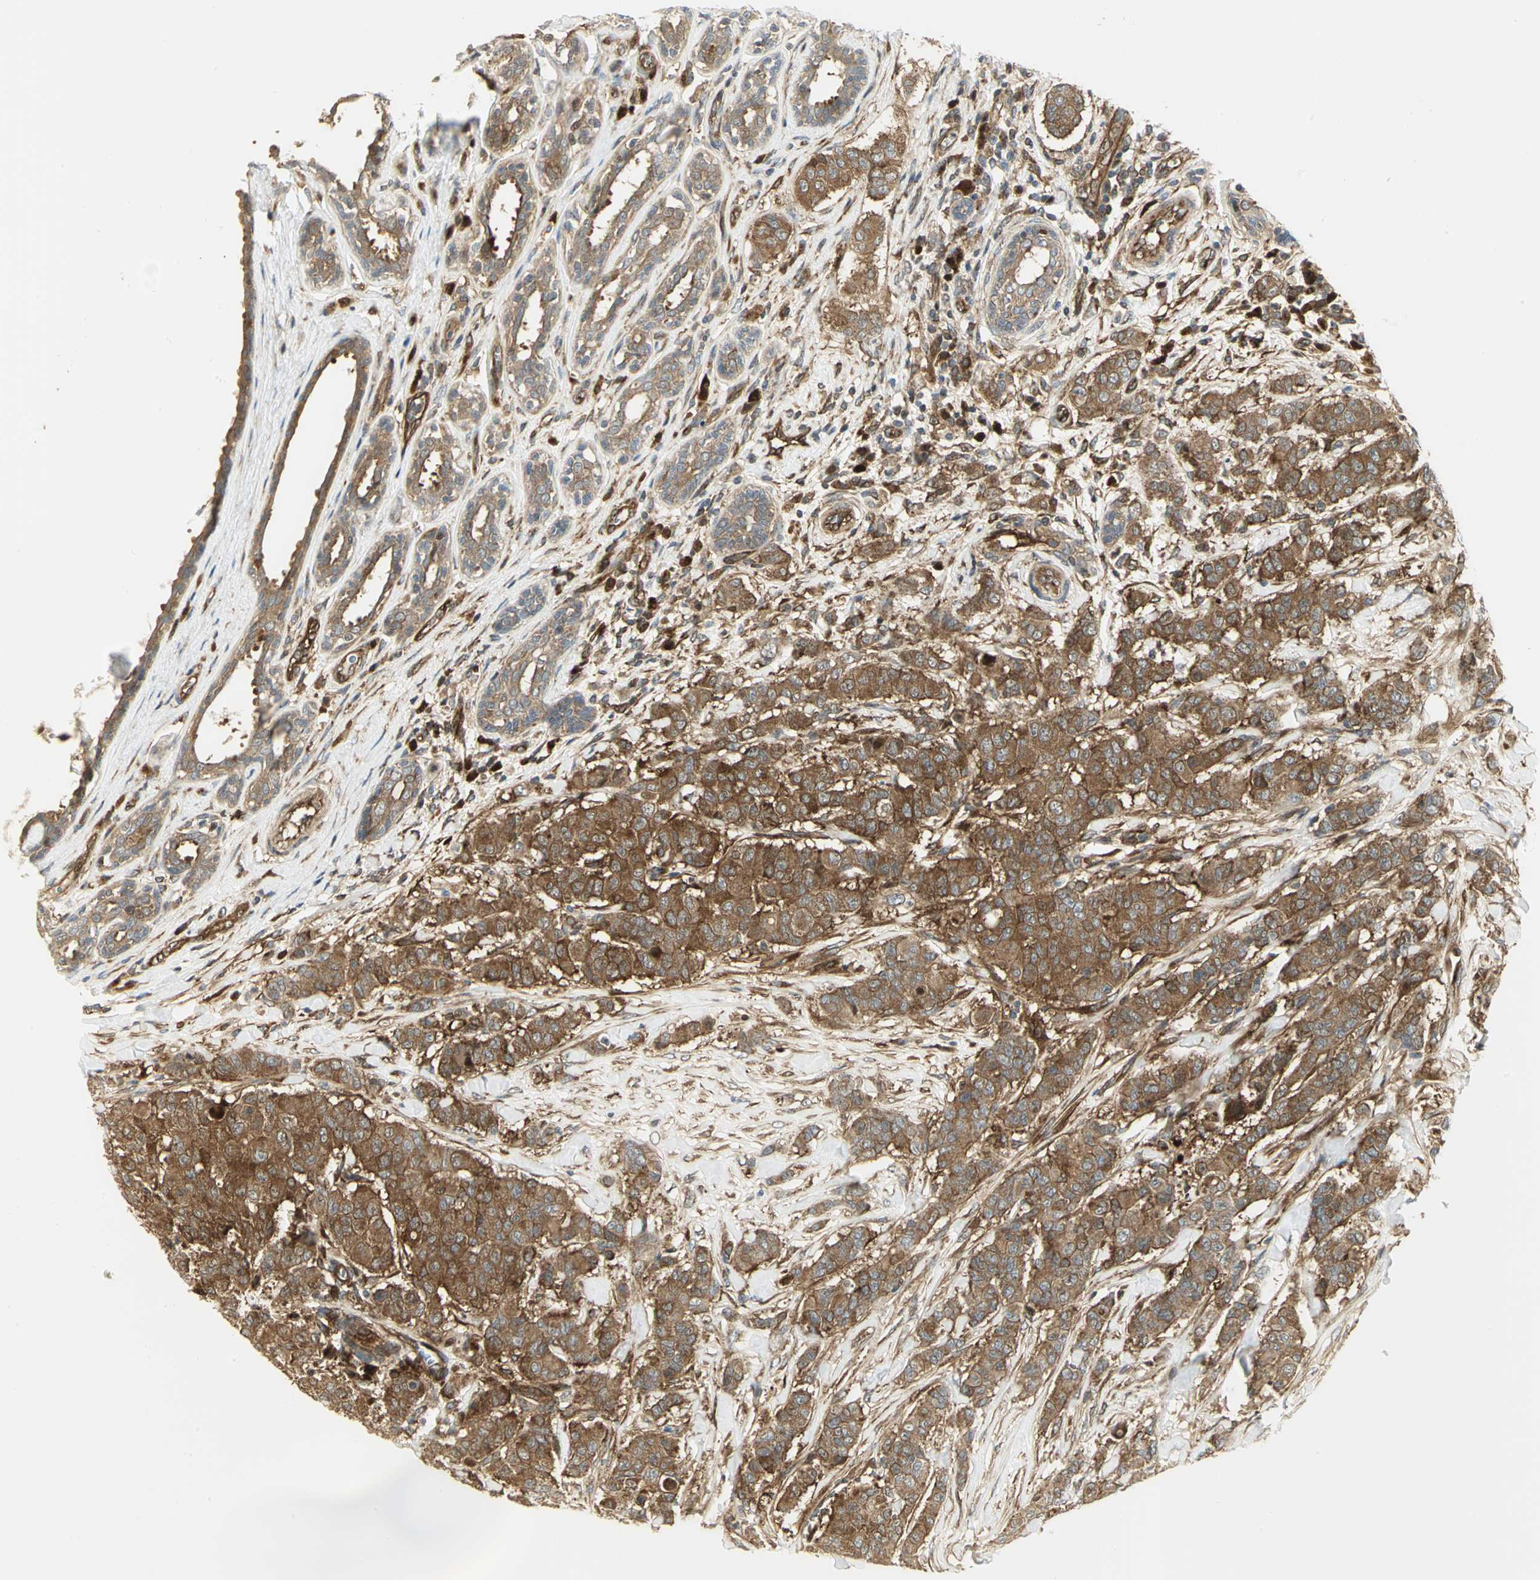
{"staining": {"intensity": "moderate", "quantity": ">75%", "location": "cytoplasmic/membranous"}, "tissue": "breast cancer", "cell_type": "Tumor cells", "image_type": "cancer", "snomed": [{"axis": "morphology", "description": "Duct carcinoma"}, {"axis": "topography", "description": "Breast"}], "caption": "High-power microscopy captured an immunohistochemistry (IHC) histopathology image of invasive ductal carcinoma (breast), revealing moderate cytoplasmic/membranous expression in about >75% of tumor cells.", "gene": "EEA1", "patient": {"sex": "female", "age": 40}}